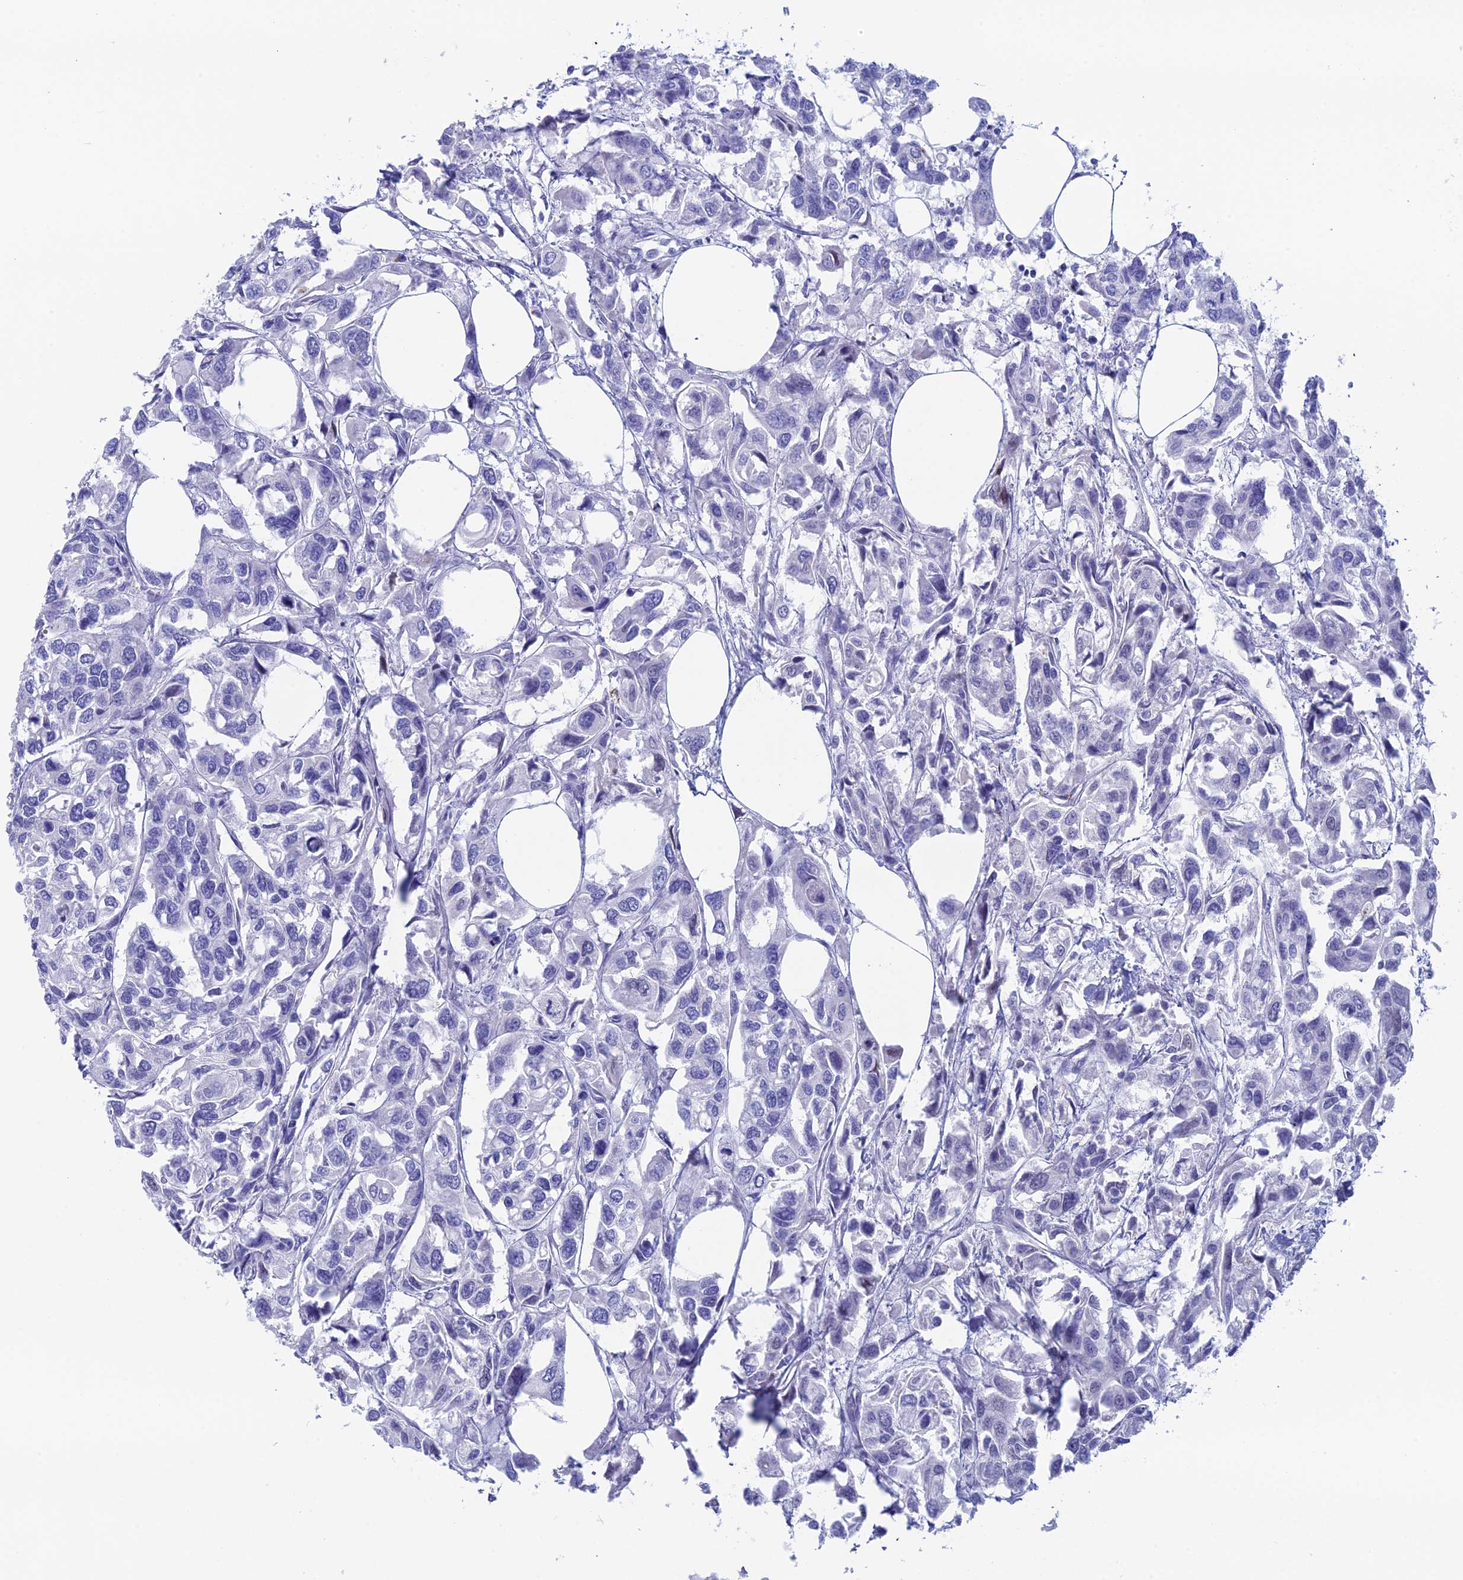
{"staining": {"intensity": "negative", "quantity": "none", "location": "none"}, "tissue": "urothelial cancer", "cell_type": "Tumor cells", "image_type": "cancer", "snomed": [{"axis": "morphology", "description": "Urothelial carcinoma, High grade"}, {"axis": "topography", "description": "Urinary bladder"}], "caption": "DAB (3,3'-diaminobenzidine) immunohistochemical staining of high-grade urothelial carcinoma reveals no significant positivity in tumor cells.", "gene": "ERICH4", "patient": {"sex": "male", "age": 67}}